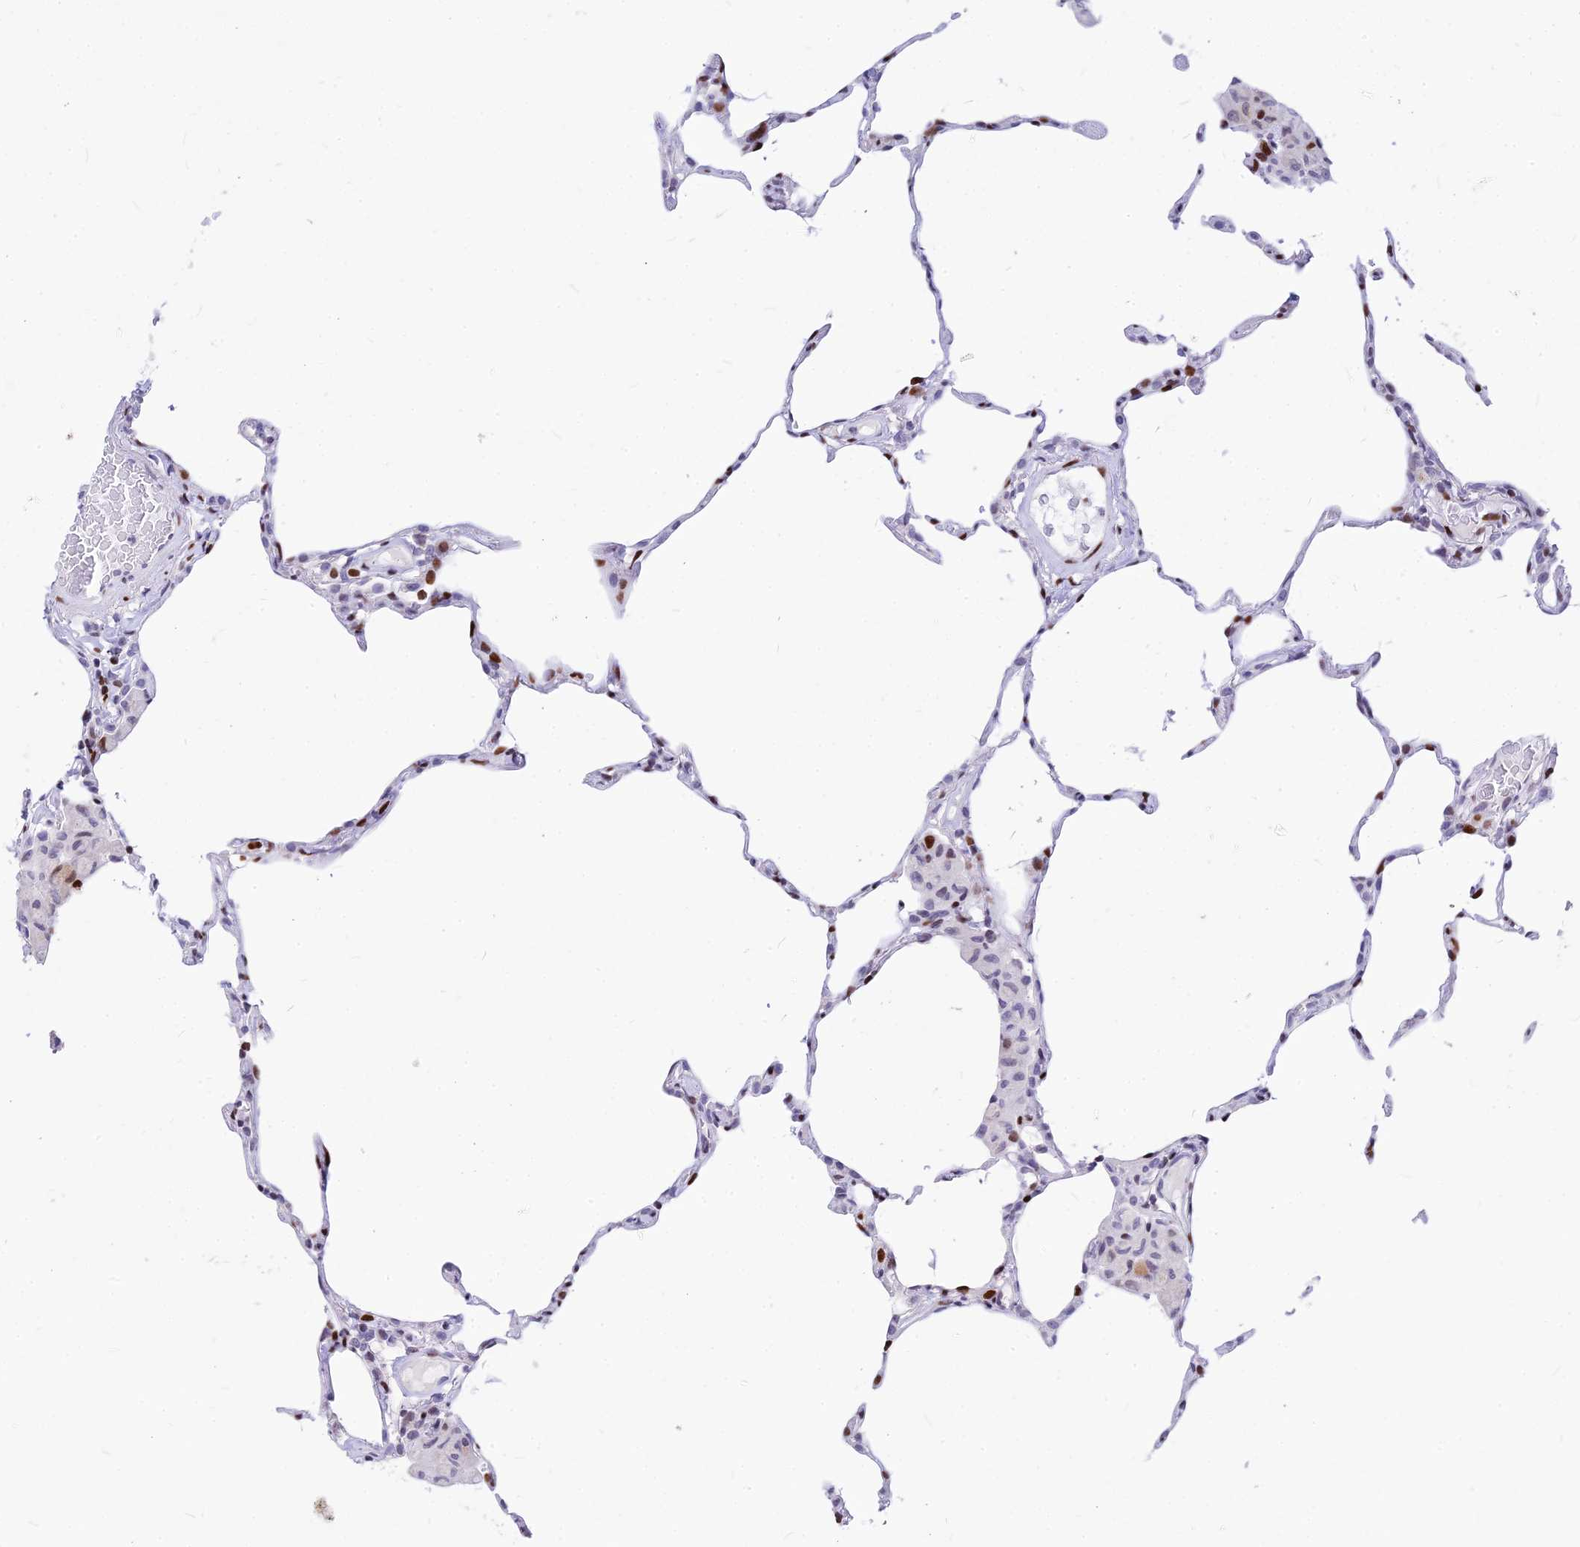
{"staining": {"intensity": "moderate", "quantity": "<25%", "location": "nuclear"}, "tissue": "lung", "cell_type": "Alveolar cells", "image_type": "normal", "snomed": [{"axis": "morphology", "description": "Normal tissue, NOS"}, {"axis": "topography", "description": "Lung"}], "caption": "Normal lung was stained to show a protein in brown. There is low levels of moderate nuclear staining in about <25% of alveolar cells. (Stains: DAB in brown, nuclei in blue, Microscopy: brightfield microscopy at high magnification).", "gene": "PRPS1", "patient": {"sex": "female", "age": 57}}